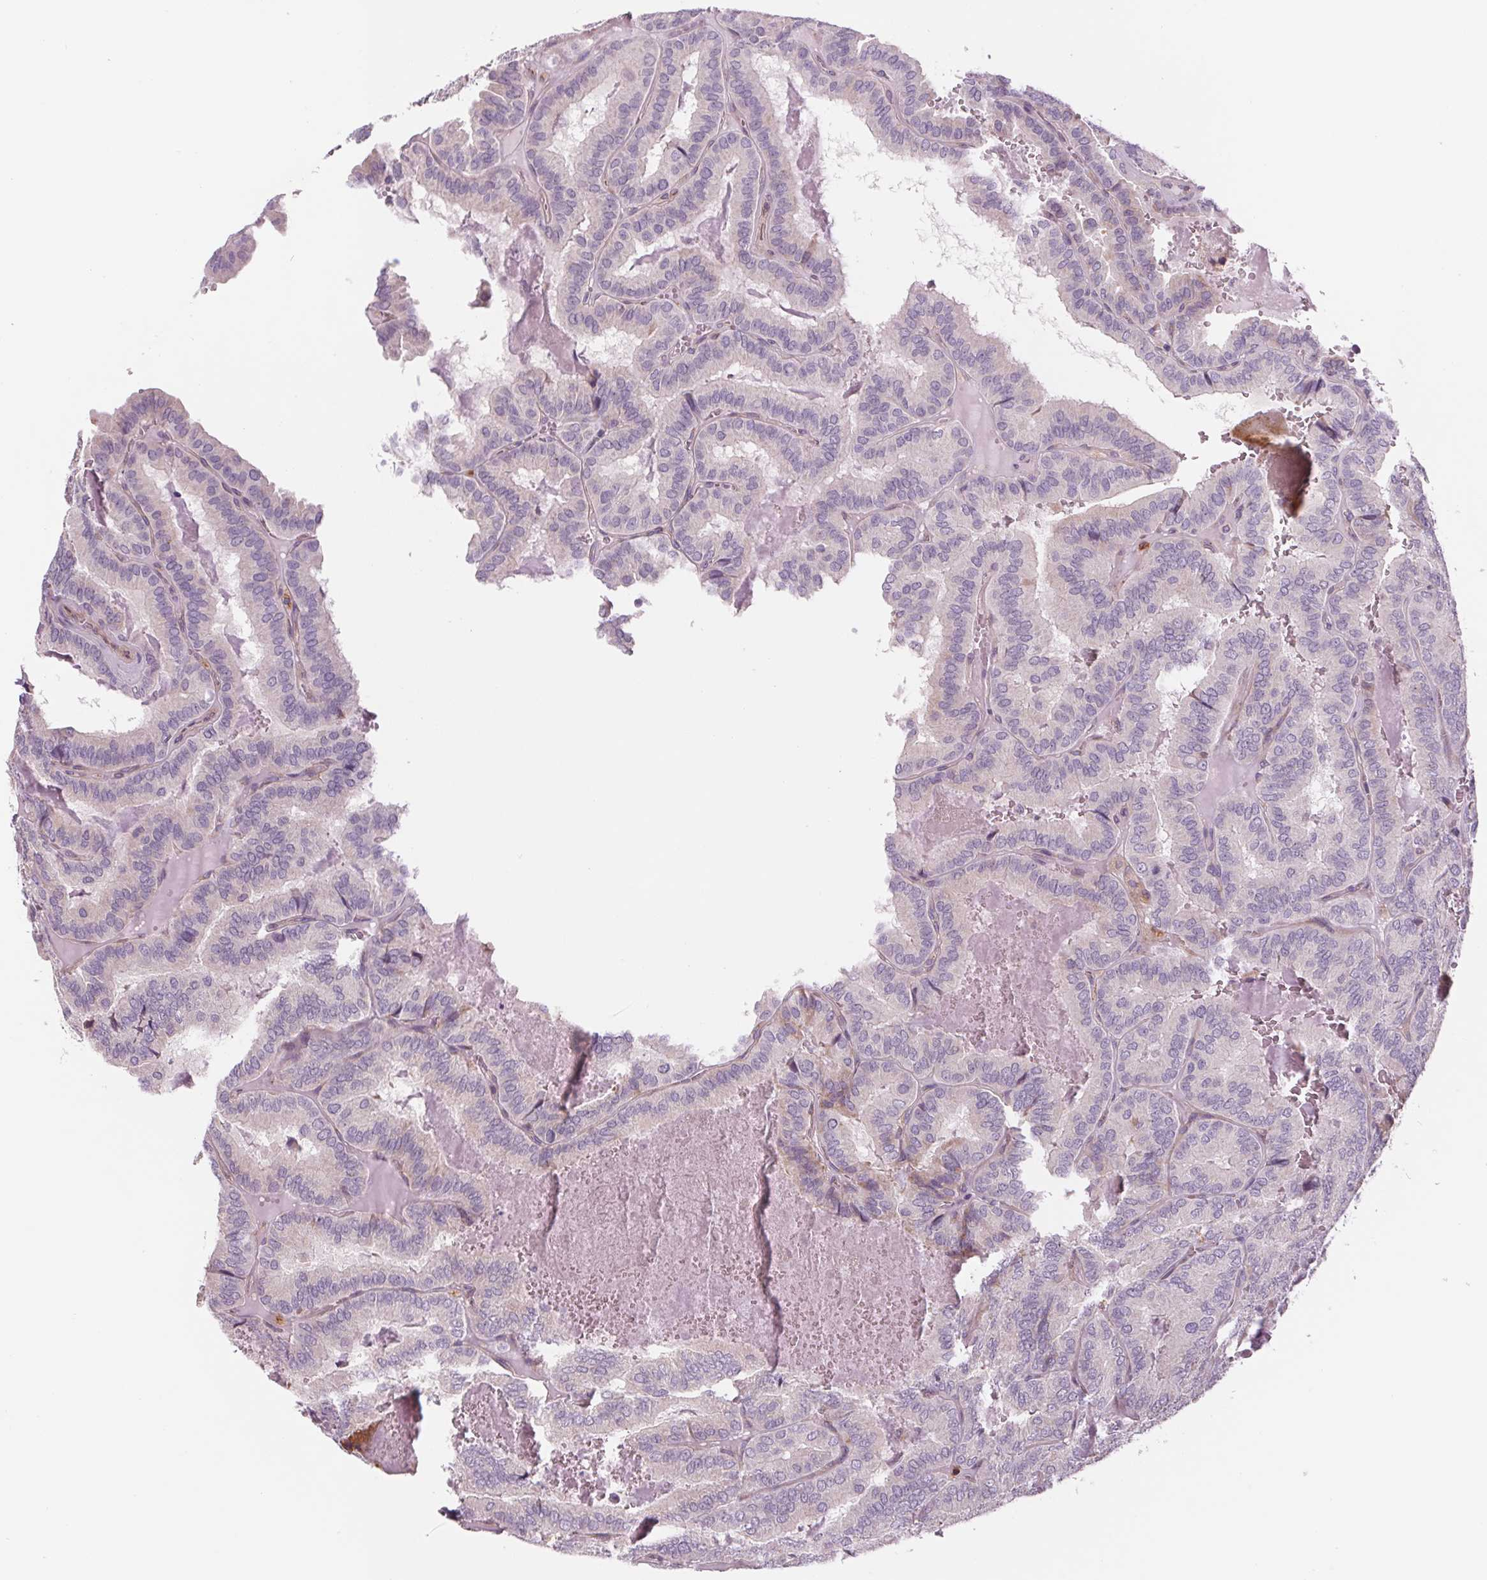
{"staining": {"intensity": "negative", "quantity": "none", "location": "none"}, "tissue": "thyroid cancer", "cell_type": "Tumor cells", "image_type": "cancer", "snomed": [{"axis": "morphology", "description": "Papillary adenocarcinoma, NOS"}, {"axis": "topography", "description": "Thyroid gland"}], "caption": "DAB (3,3'-diaminobenzidine) immunohistochemical staining of human thyroid papillary adenocarcinoma reveals no significant staining in tumor cells.", "gene": "SAMD5", "patient": {"sex": "female", "age": 75}}